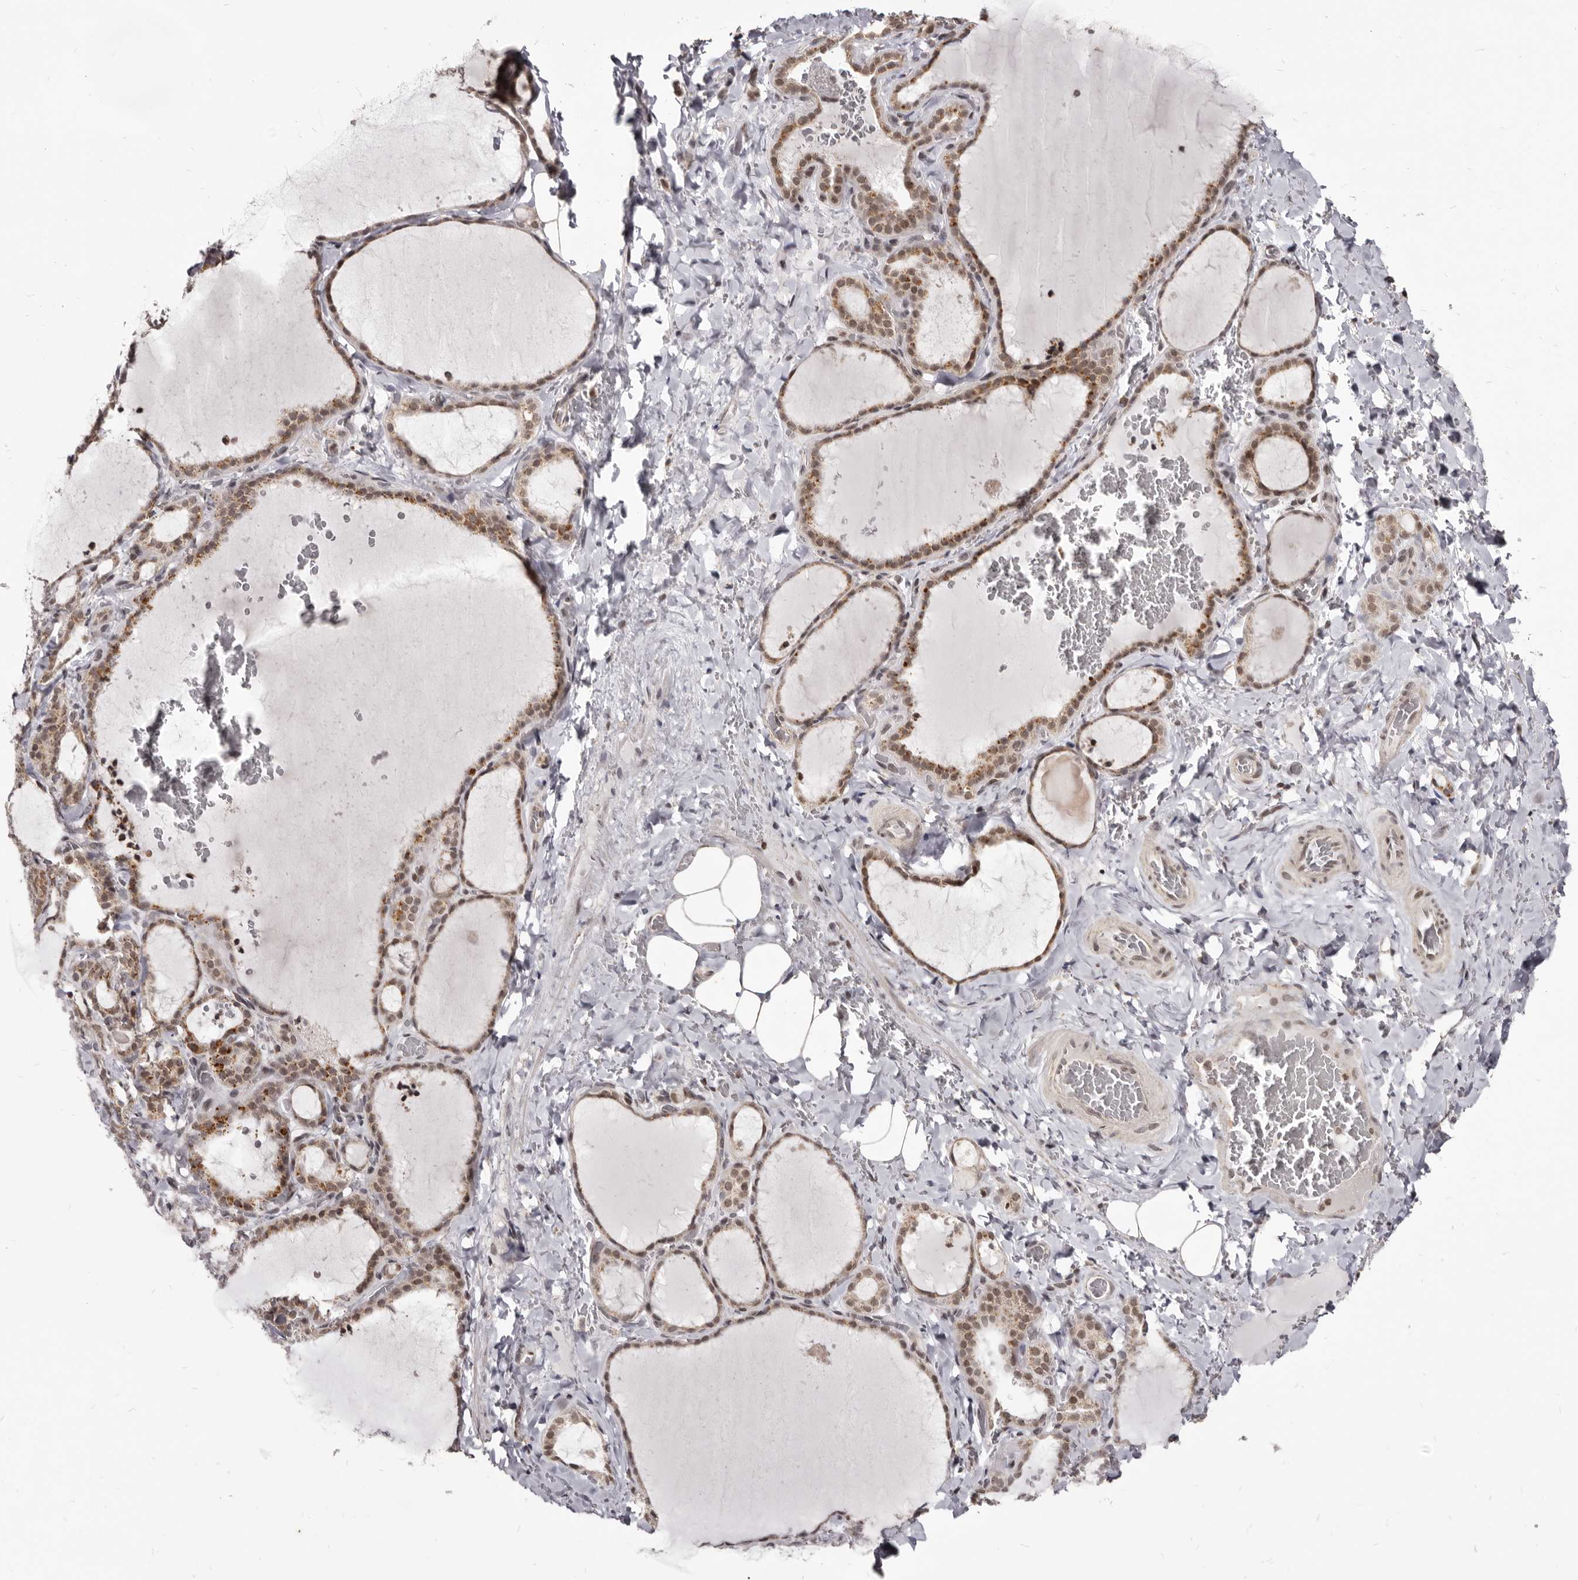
{"staining": {"intensity": "moderate", "quantity": ">75%", "location": "cytoplasmic/membranous,nuclear"}, "tissue": "thyroid gland", "cell_type": "Glandular cells", "image_type": "normal", "snomed": [{"axis": "morphology", "description": "Normal tissue, NOS"}, {"axis": "topography", "description": "Thyroid gland"}], "caption": "Moderate cytoplasmic/membranous,nuclear staining for a protein is present in about >75% of glandular cells of normal thyroid gland using IHC.", "gene": "THUMPD1", "patient": {"sex": "female", "age": 22}}